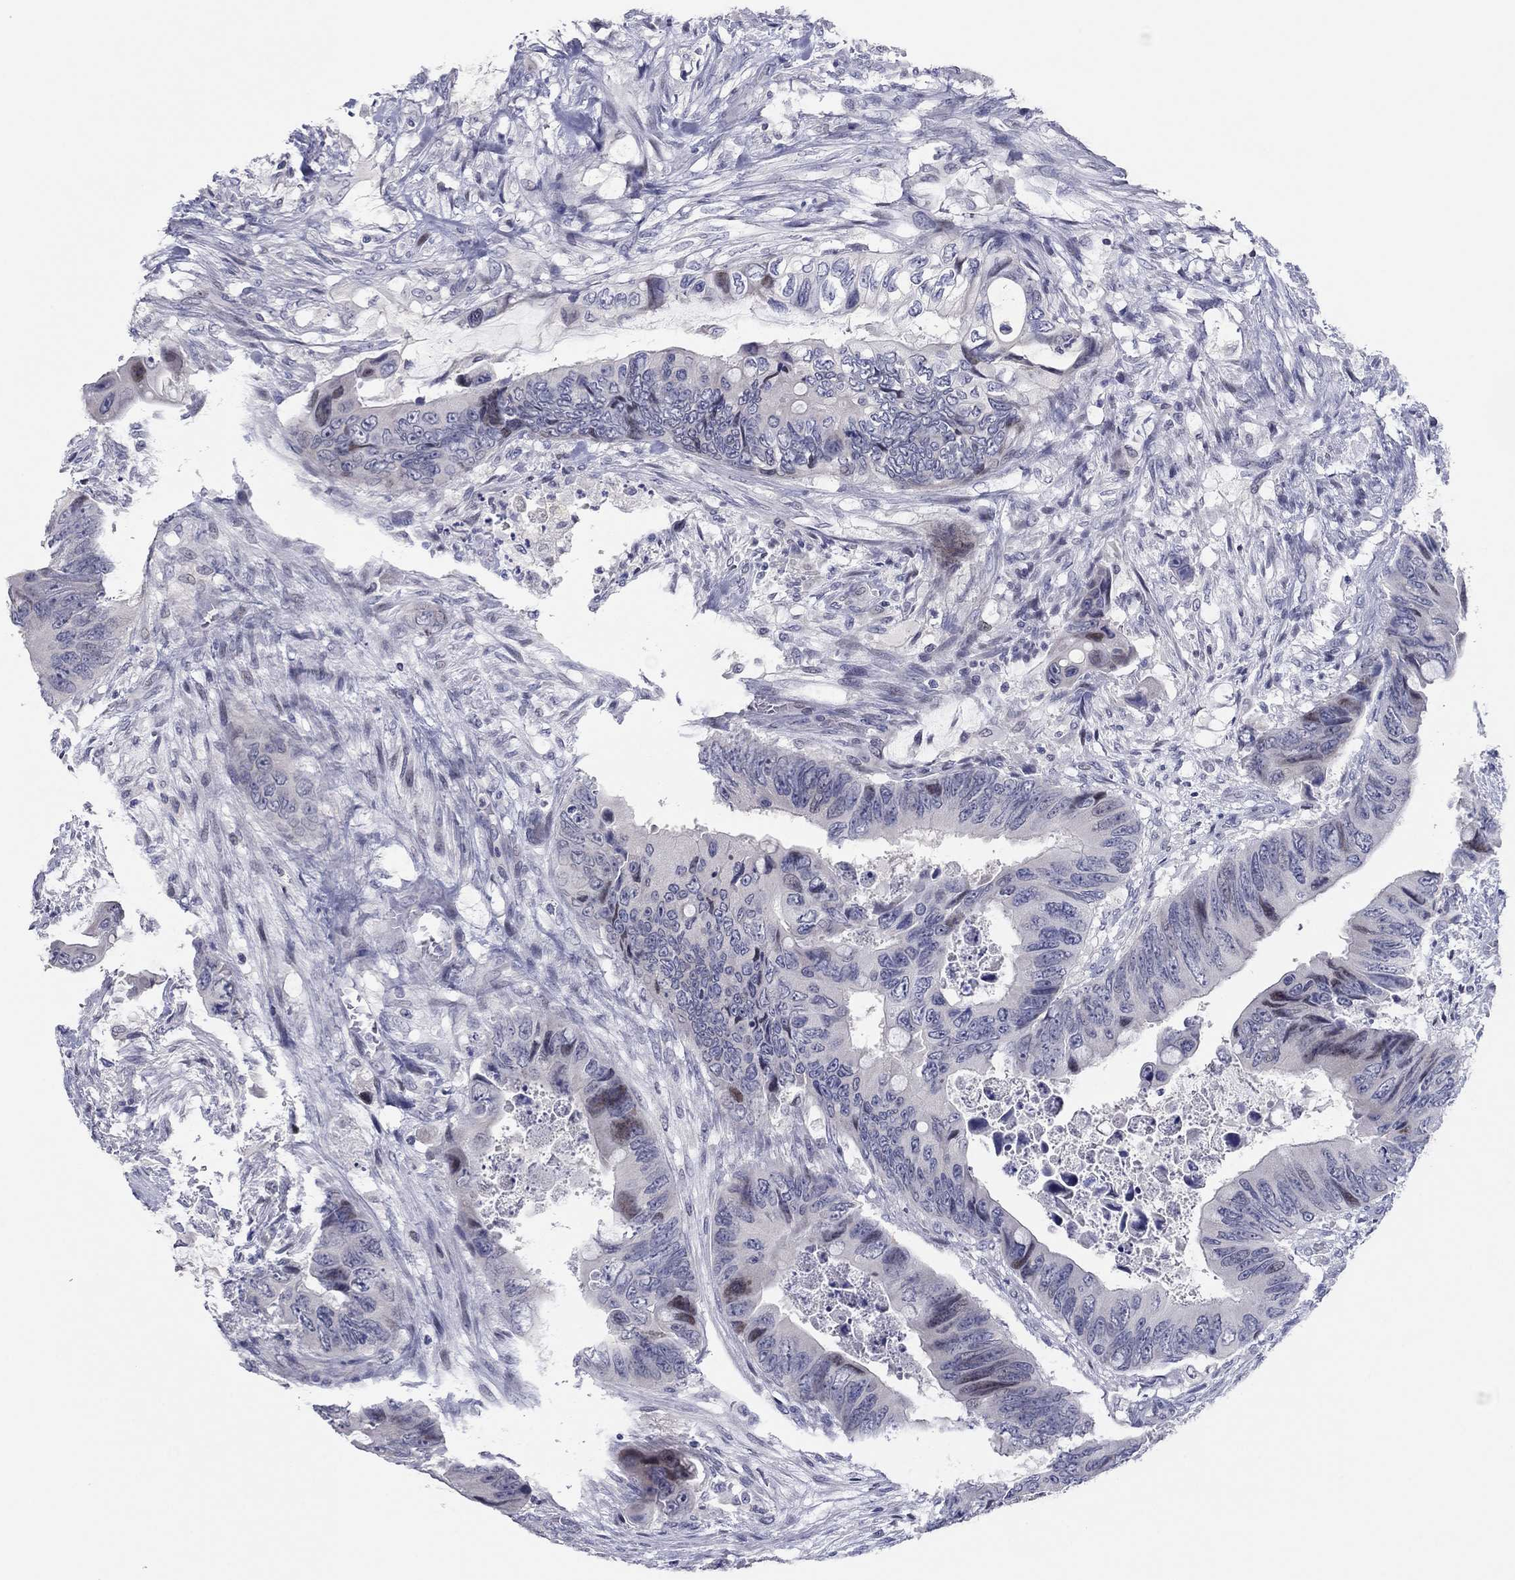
{"staining": {"intensity": "negative", "quantity": "none", "location": "none"}, "tissue": "colorectal cancer", "cell_type": "Tumor cells", "image_type": "cancer", "snomed": [{"axis": "morphology", "description": "Adenocarcinoma, NOS"}, {"axis": "topography", "description": "Rectum"}], "caption": "Micrograph shows no significant protein staining in tumor cells of colorectal cancer (adenocarcinoma). The staining is performed using DAB brown chromogen with nuclei counter-stained in using hematoxylin.", "gene": "ITGAE", "patient": {"sex": "male", "age": 63}}